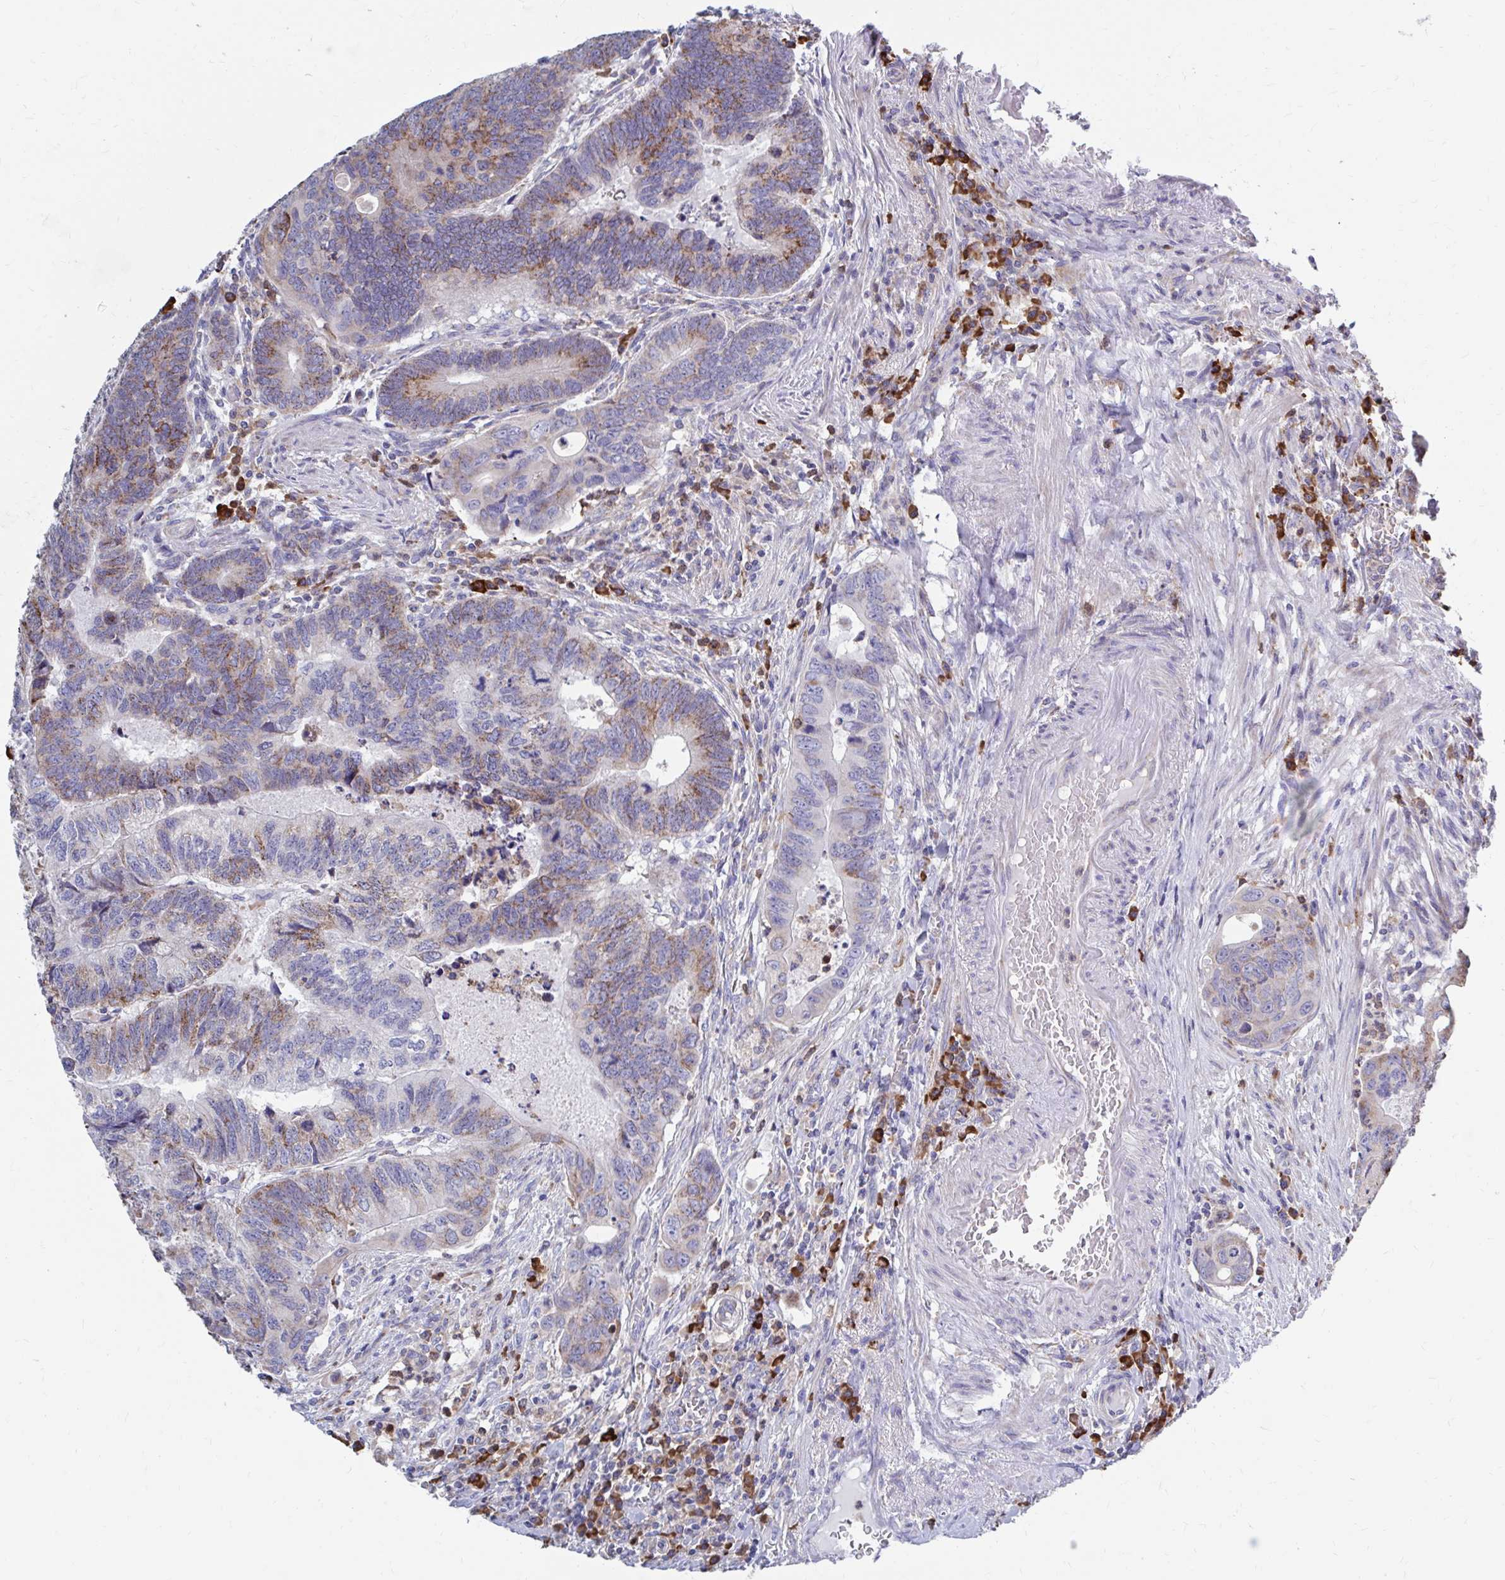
{"staining": {"intensity": "moderate", "quantity": ">75%", "location": "cytoplasmic/membranous"}, "tissue": "colorectal cancer", "cell_type": "Tumor cells", "image_type": "cancer", "snomed": [{"axis": "morphology", "description": "Adenocarcinoma, NOS"}, {"axis": "topography", "description": "Colon"}], "caption": "Adenocarcinoma (colorectal) tissue reveals moderate cytoplasmic/membranous expression in approximately >75% of tumor cells, visualized by immunohistochemistry.", "gene": "FKBP2", "patient": {"sex": "male", "age": 62}}